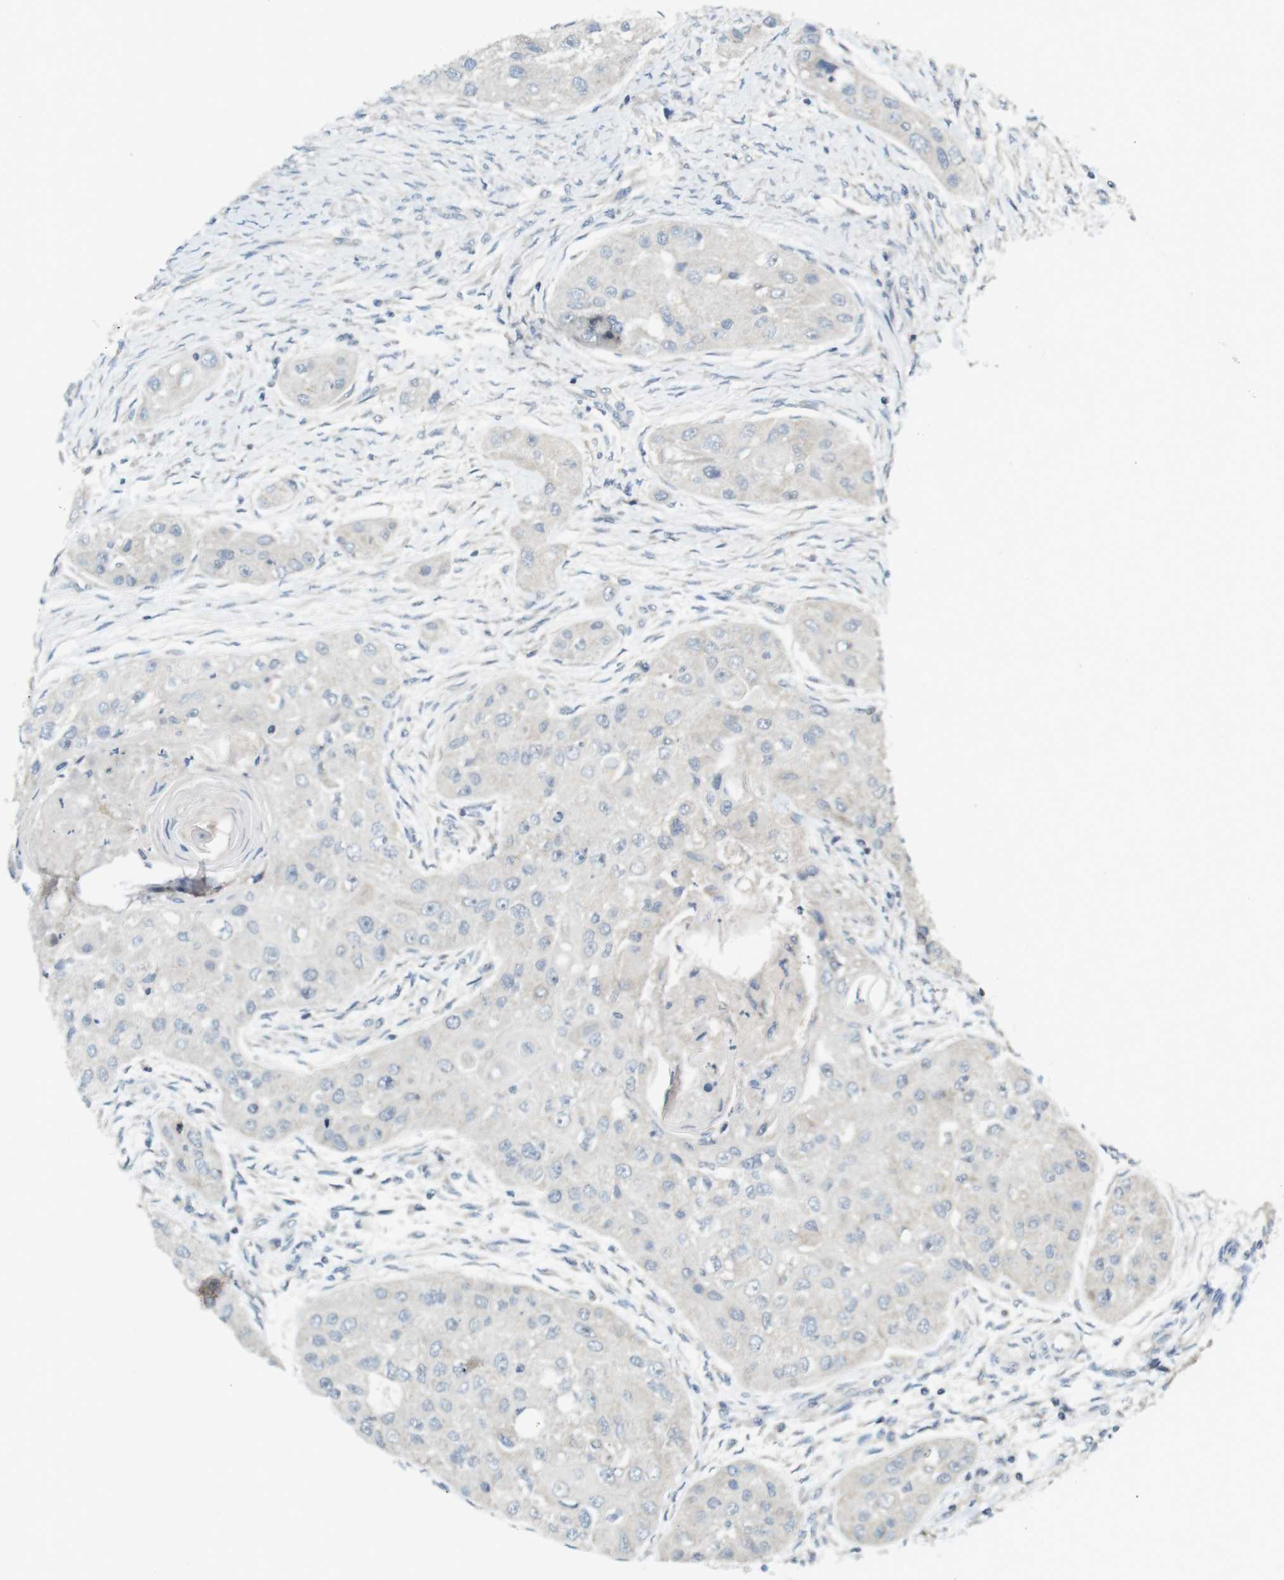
{"staining": {"intensity": "negative", "quantity": "none", "location": "none"}, "tissue": "head and neck cancer", "cell_type": "Tumor cells", "image_type": "cancer", "snomed": [{"axis": "morphology", "description": "Normal tissue, NOS"}, {"axis": "morphology", "description": "Squamous cell carcinoma, NOS"}, {"axis": "topography", "description": "Skeletal muscle"}, {"axis": "topography", "description": "Head-Neck"}], "caption": "There is no significant positivity in tumor cells of head and neck cancer (squamous cell carcinoma).", "gene": "MUC5B", "patient": {"sex": "male", "age": 51}}